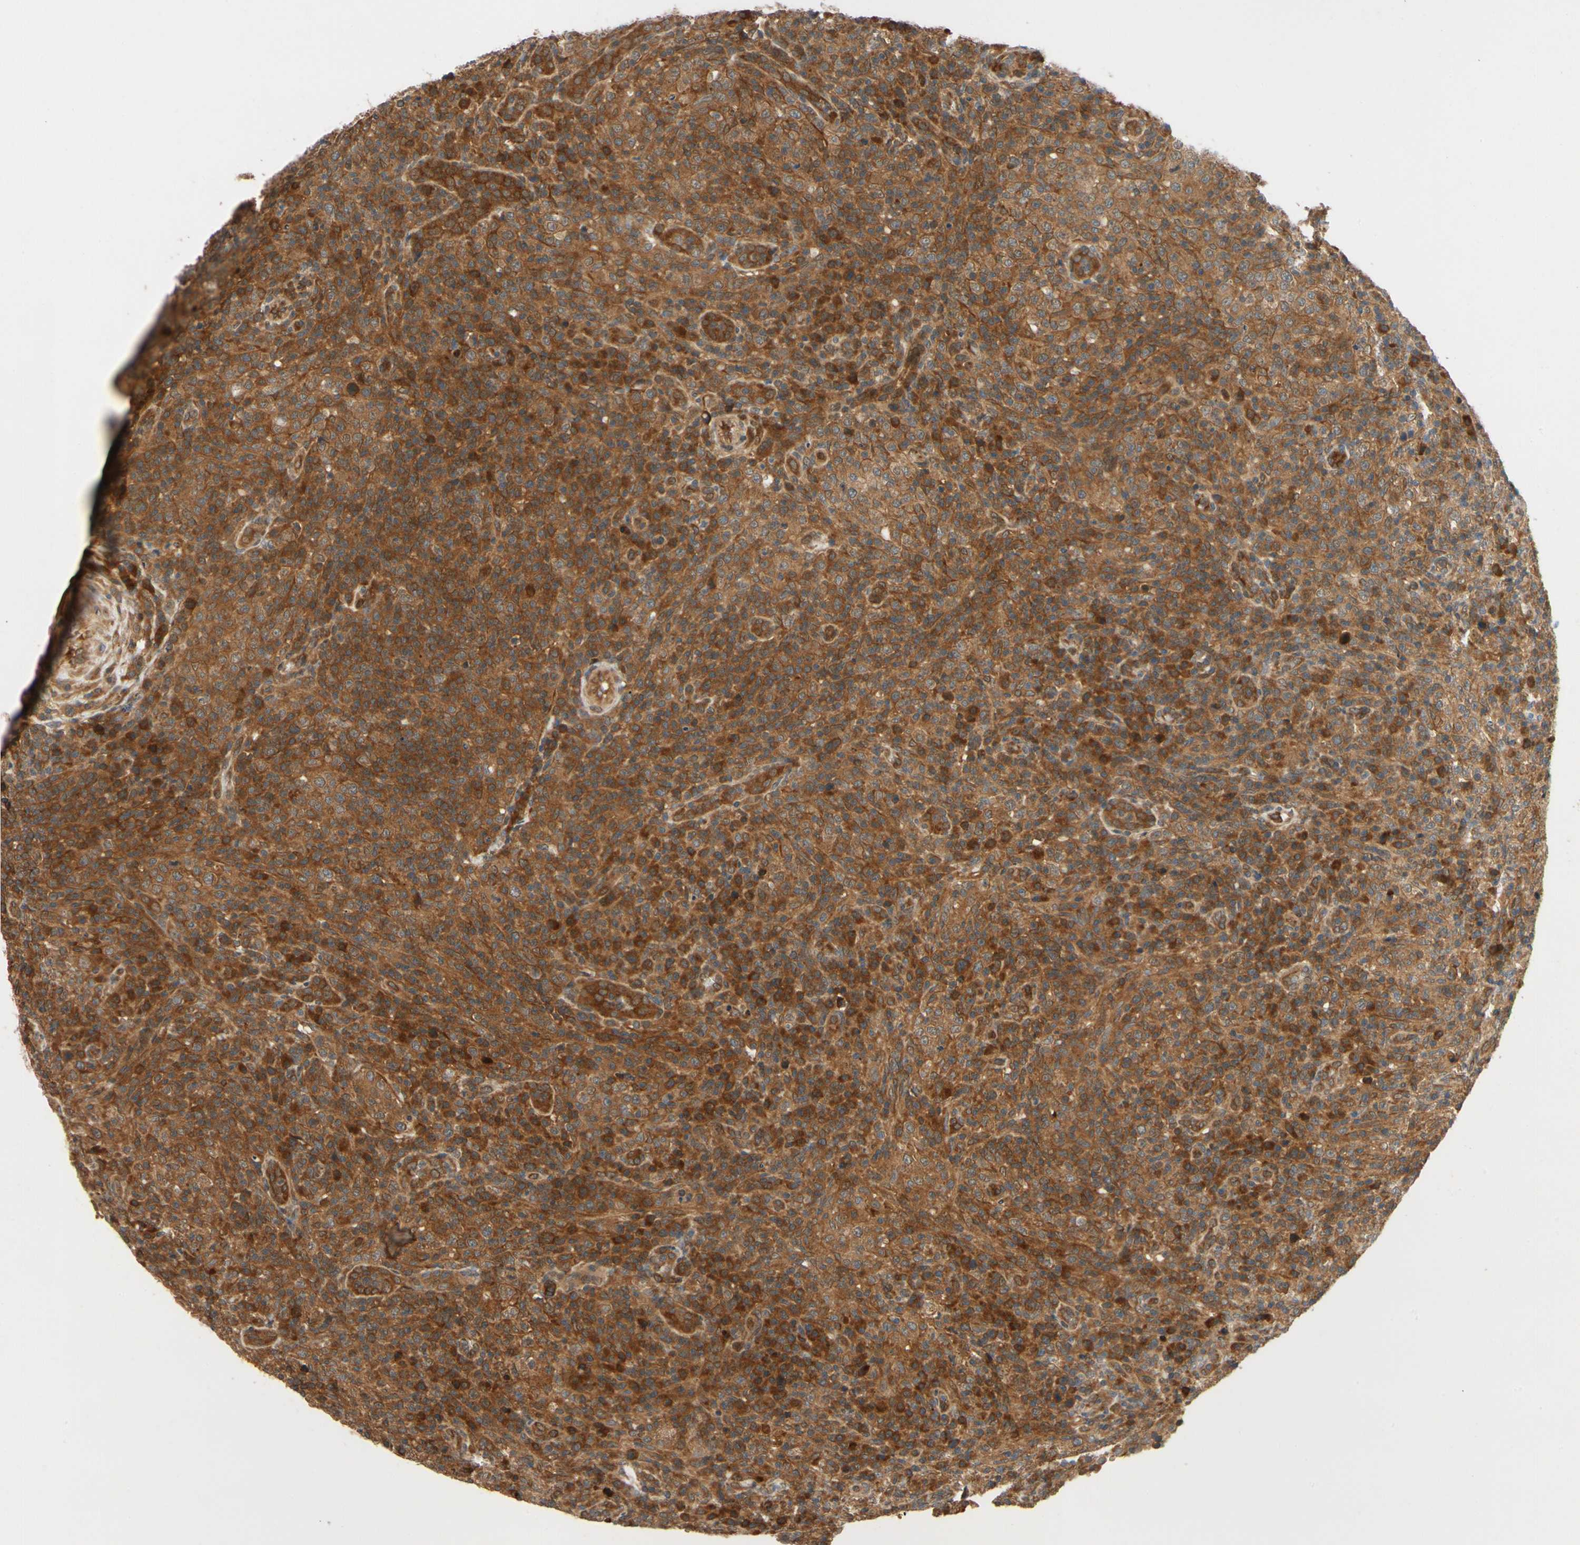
{"staining": {"intensity": "strong", "quantity": ">75%", "location": "cytoplasmic/membranous"}, "tissue": "lymphoma", "cell_type": "Tumor cells", "image_type": "cancer", "snomed": [{"axis": "morphology", "description": "Malignant lymphoma, non-Hodgkin's type, High grade"}, {"axis": "topography", "description": "Lymph node"}], "caption": "Protein expression analysis of human lymphoma reveals strong cytoplasmic/membranous staining in approximately >75% of tumor cells.", "gene": "TDRP", "patient": {"sex": "female", "age": 76}}